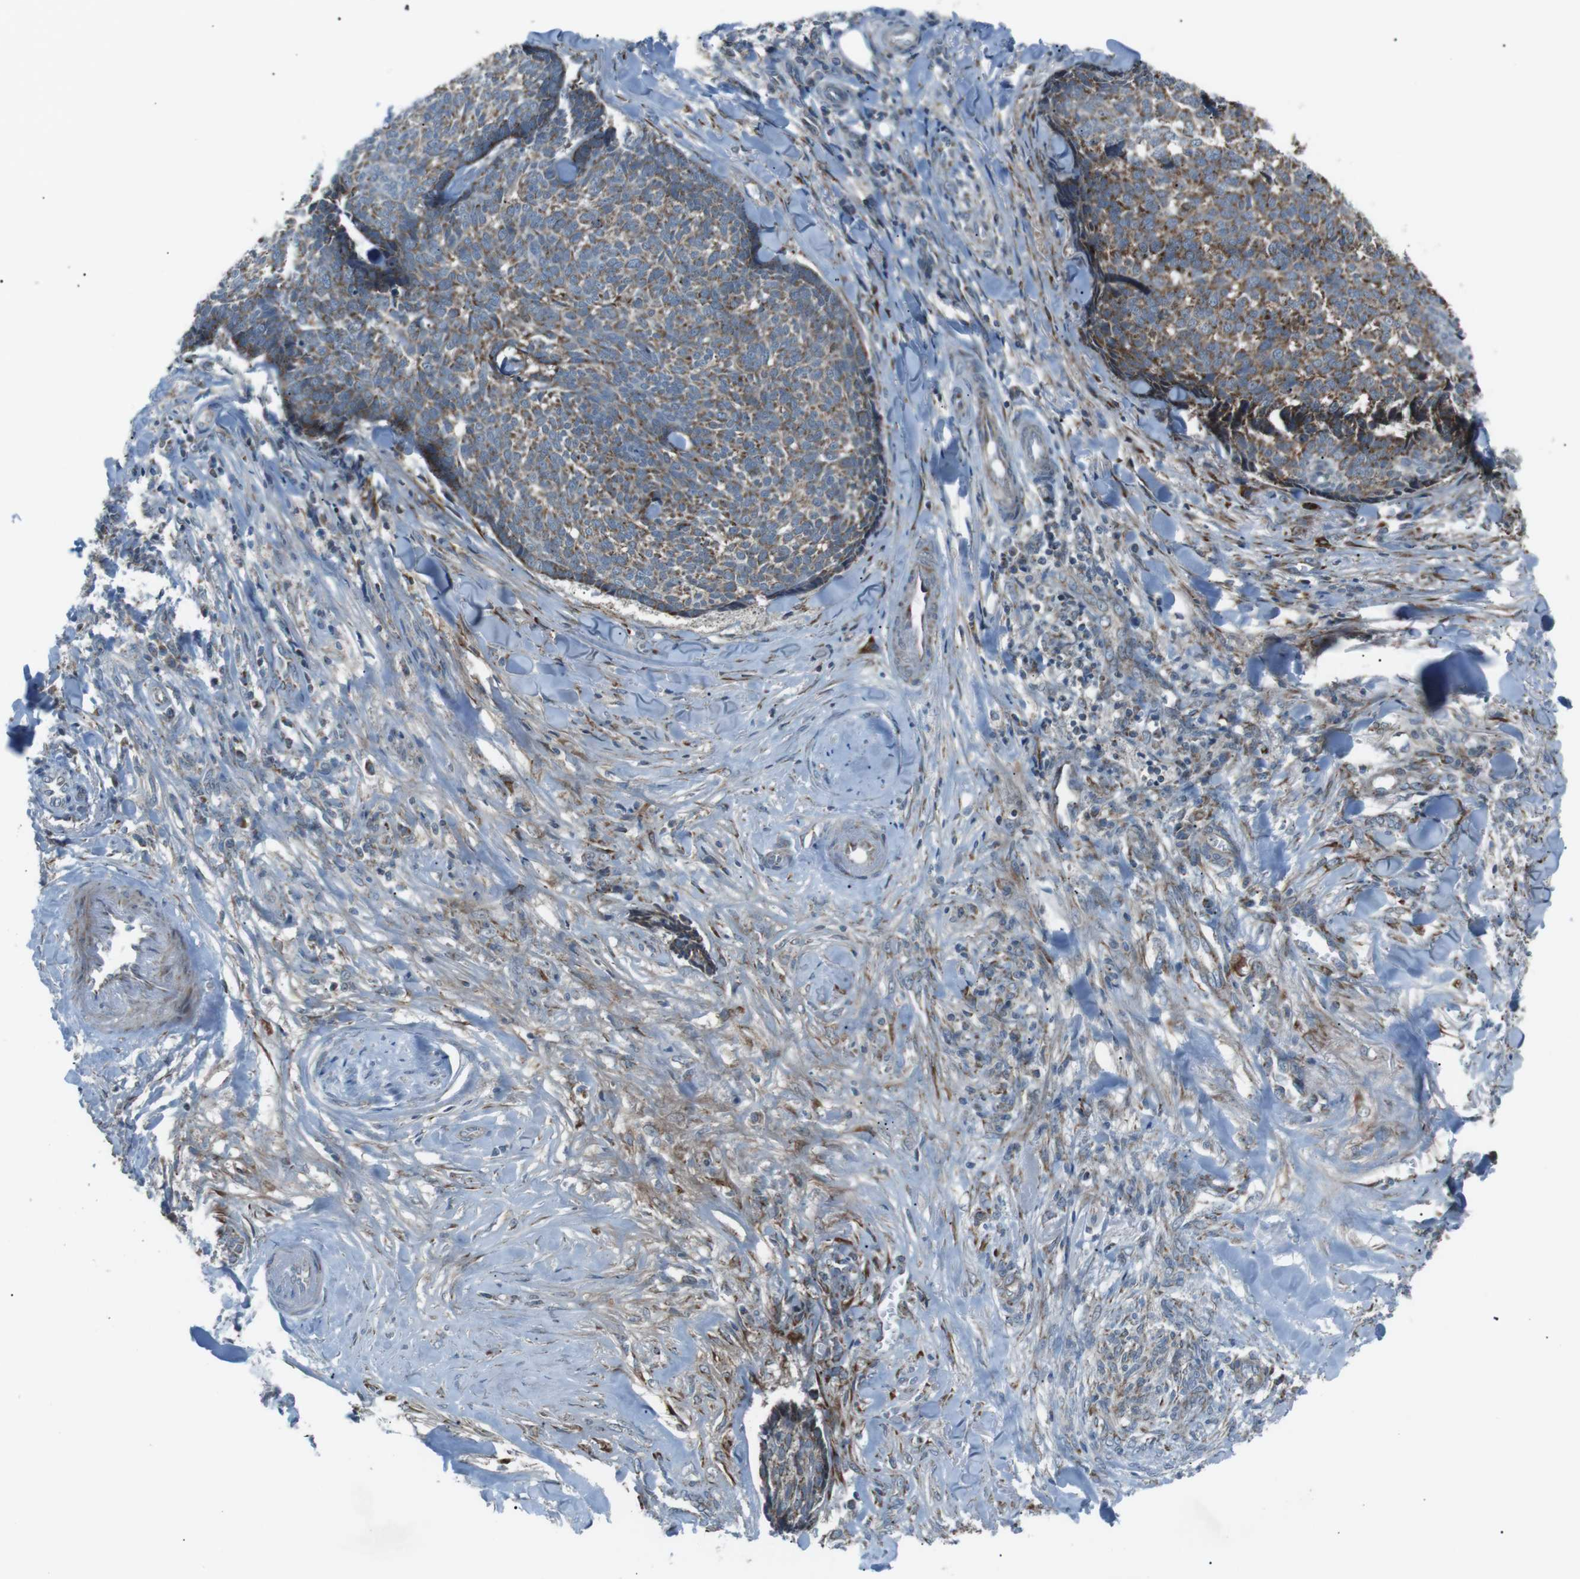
{"staining": {"intensity": "moderate", "quantity": ">75%", "location": "cytoplasmic/membranous"}, "tissue": "skin cancer", "cell_type": "Tumor cells", "image_type": "cancer", "snomed": [{"axis": "morphology", "description": "Basal cell carcinoma"}, {"axis": "topography", "description": "Skin"}], "caption": "Skin cancer (basal cell carcinoma) stained with immunohistochemistry (IHC) displays moderate cytoplasmic/membranous staining in approximately >75% of tumor cells.", "gene": "ARID5B", "patient": {"sex": "male", "age": 84}}